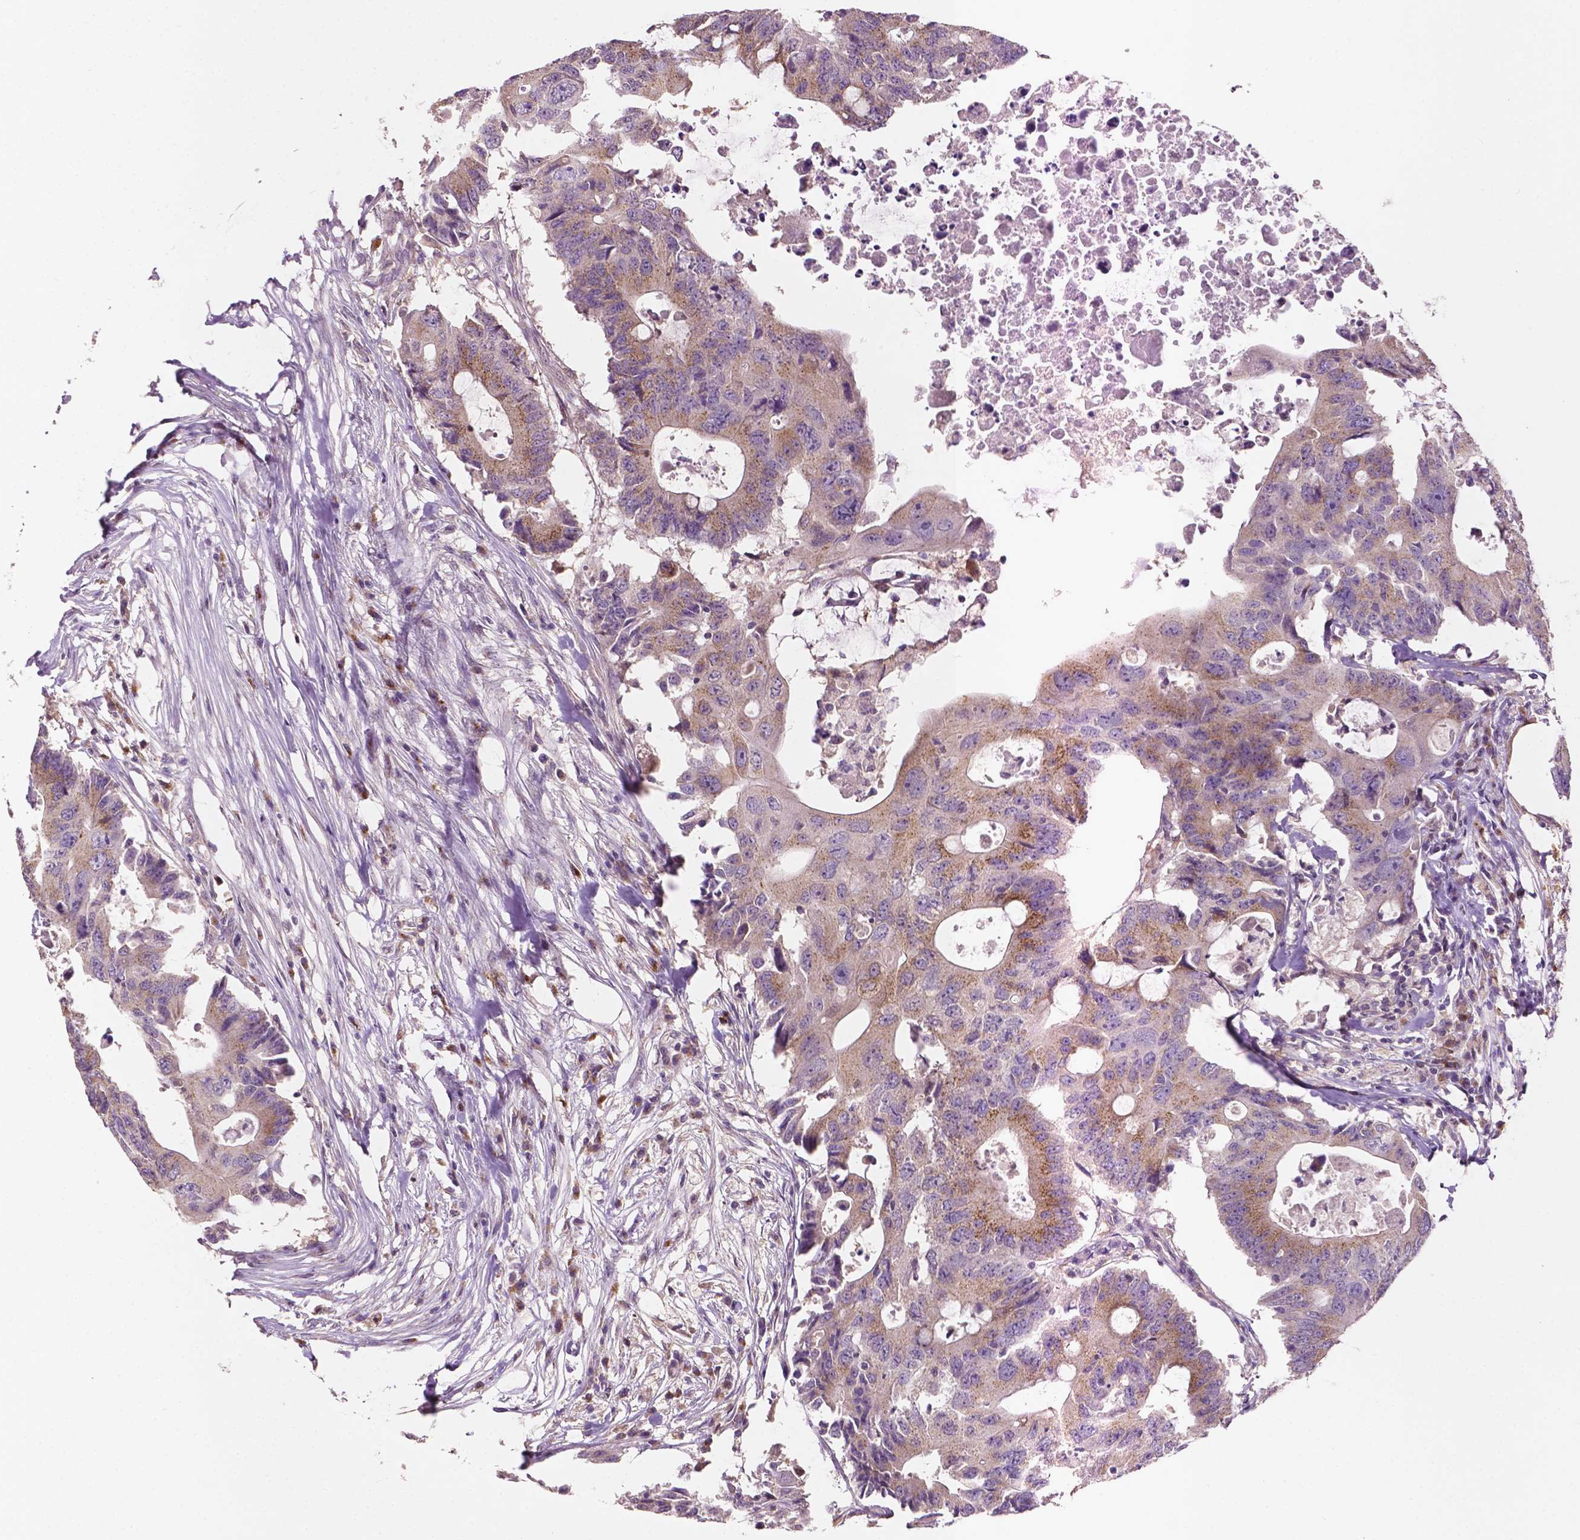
{"staining": {"intensity": "moderate", "quantity": ">75%", "location": "cytoplasmic/membranous"}, "tissue": "colorectal cancer", "cell_type": "Tumor cells", "image_type": "cancer", "snomed": [{"axis": "morphology", "description": "Adenocarcinoma, NOS"}, {"axis": "topography", "description": "Colon"}], "caption": "Colorectal cancer (adenocarcinoma) stained with DAB IHC reveals medium levels of moderate cytoplasmic/membranous staining in about >75% of tumor cells. The staining was performed using DAB, with brown indicating positive protein expression. Nuclei are stained blue with hematoxylin.", "gene": "EBAG9", "patient": {"sex": "male", "age": 71}}